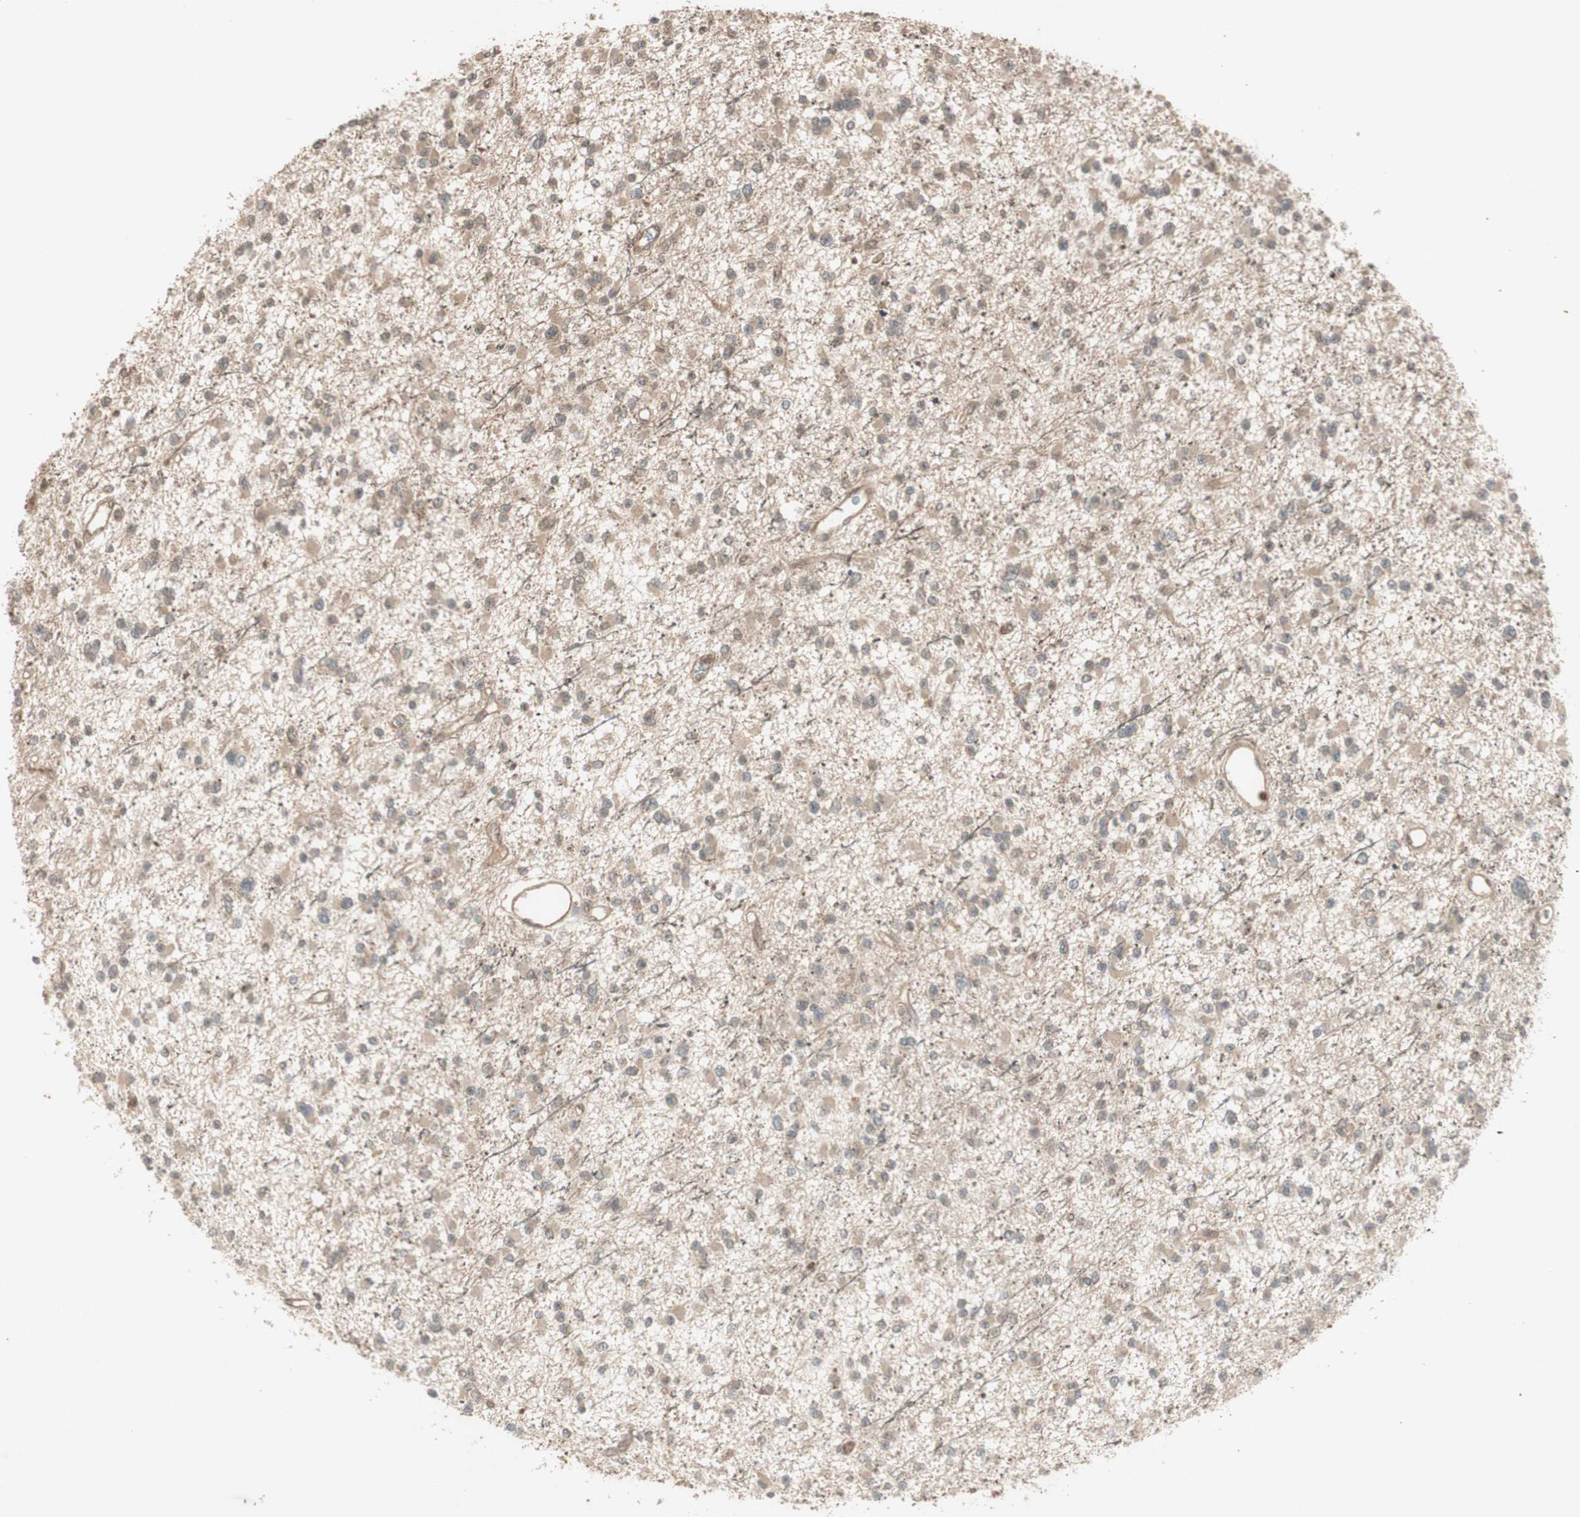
{"staining": {"intensity": "weak", "quantity": ">75%", "location": "cytoplasmic/membranous"}, "tissue": "glioma", "cell_type": "Tumor cells", "image_type": "cancer", "snomed": [{"axis": "morphology", "description": "Glioma, malignant, Low grade"}, {"axis": "topography", "description": "Brain"}], "caption": "Immunohistochemistry (IHC) histopathology image of neoplastic tissue: malignant glioma (low-grade) stained using immunohistochemistry (IHC) shows low levels of weak protein expression localized specifically in the cytoplasmic/membranous of tumor cells, appearing as a cytoplasmic/membranous brown color.", "gene": "EPHA8", "patient": {"sex": "female", "age": 22}}